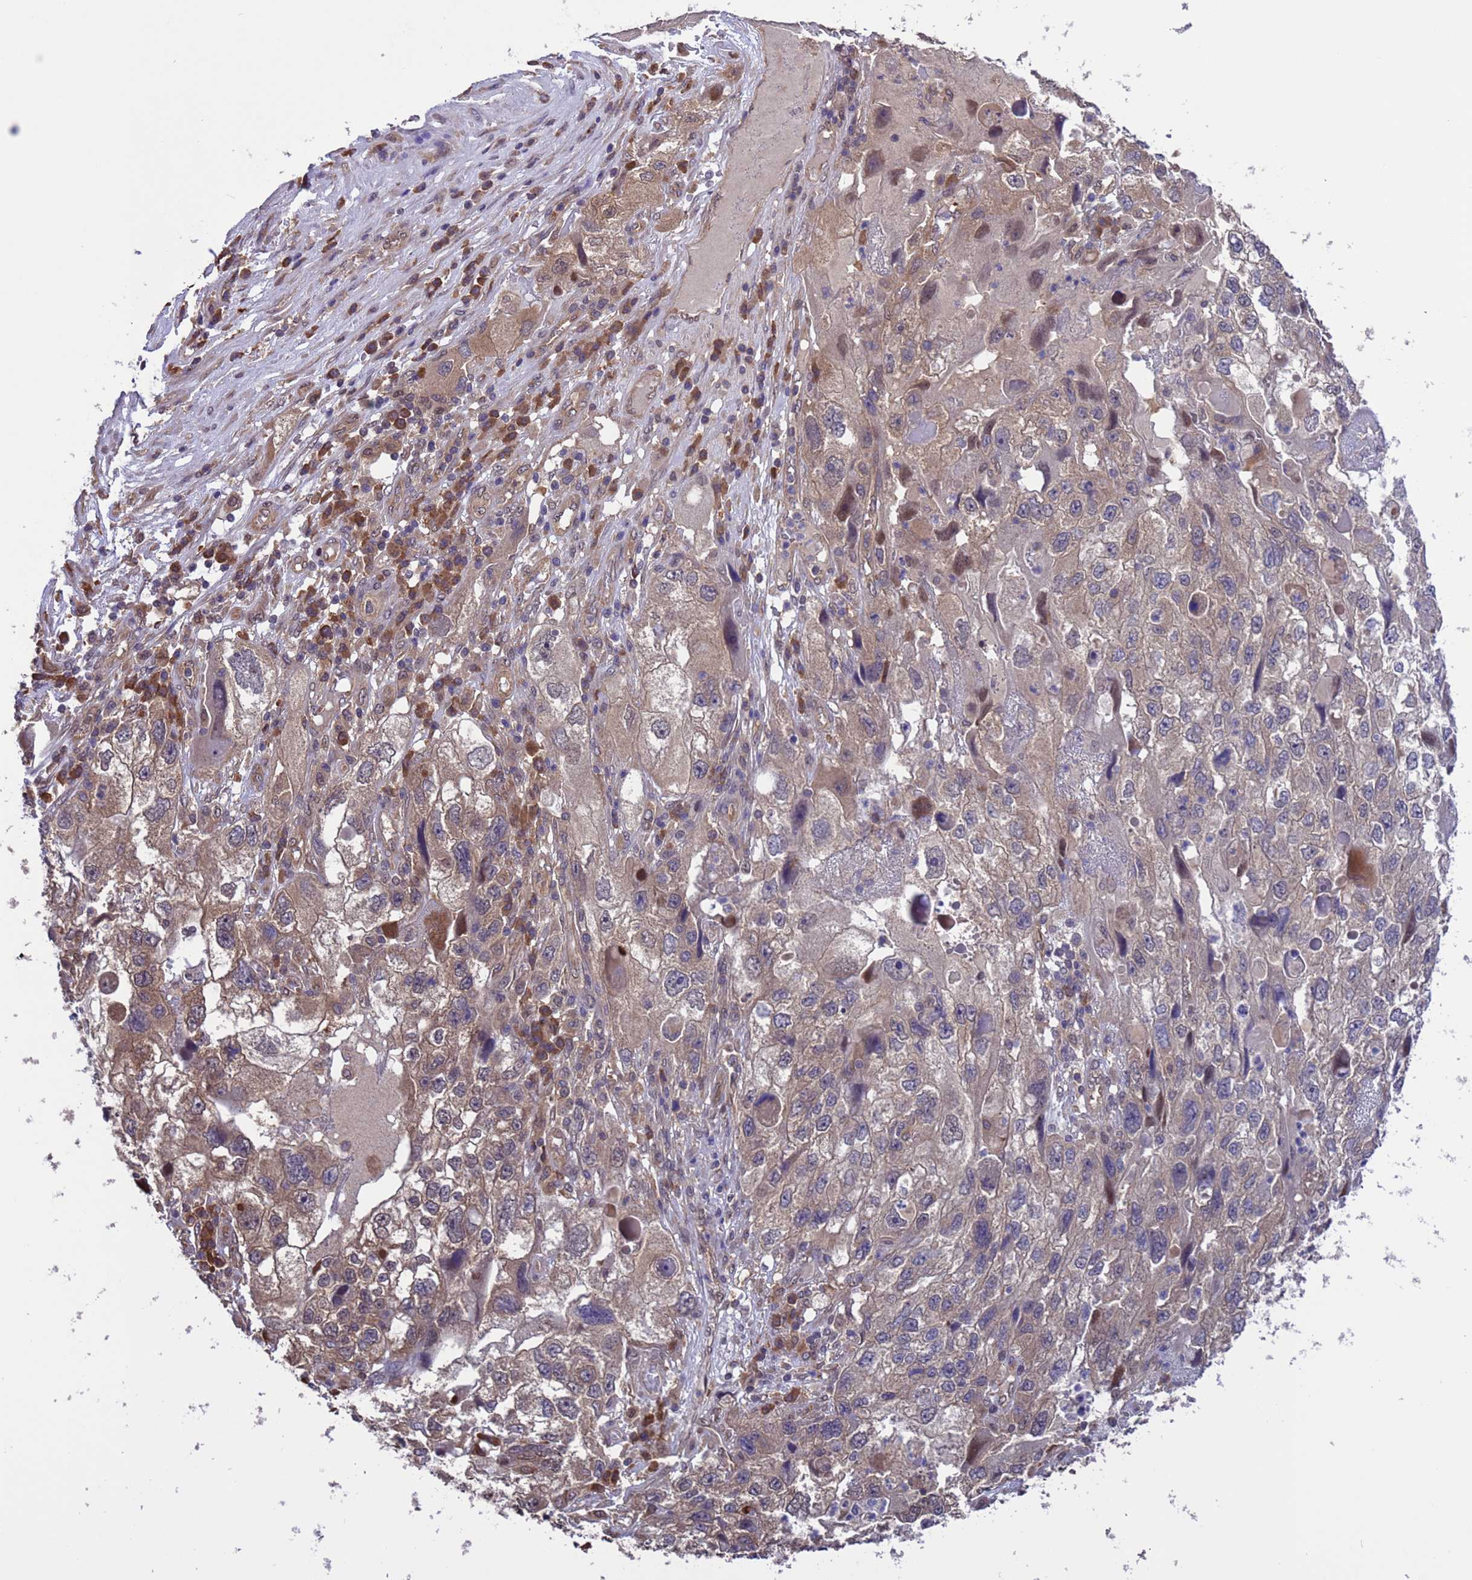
{"staining": {"intensity": "weak", "quantity": "<25%", "location": "cytoplasmic/membranous"}, "tissue": "endometrial cancer", "cell_type": "Tumor cells", "image_type": "cancer", "snomed": [{"axis": "morphology", "description": "Adenocarcinoma, NOS"}, {"axis": "topography", "description": "Endometrium"}], "caption": "Tumor cells are negative for brown protein staining in endometrial cancer (adenocarcinoma).", "gene": "ZFP69B", "patient": {"sex": "female", "age": 49}}